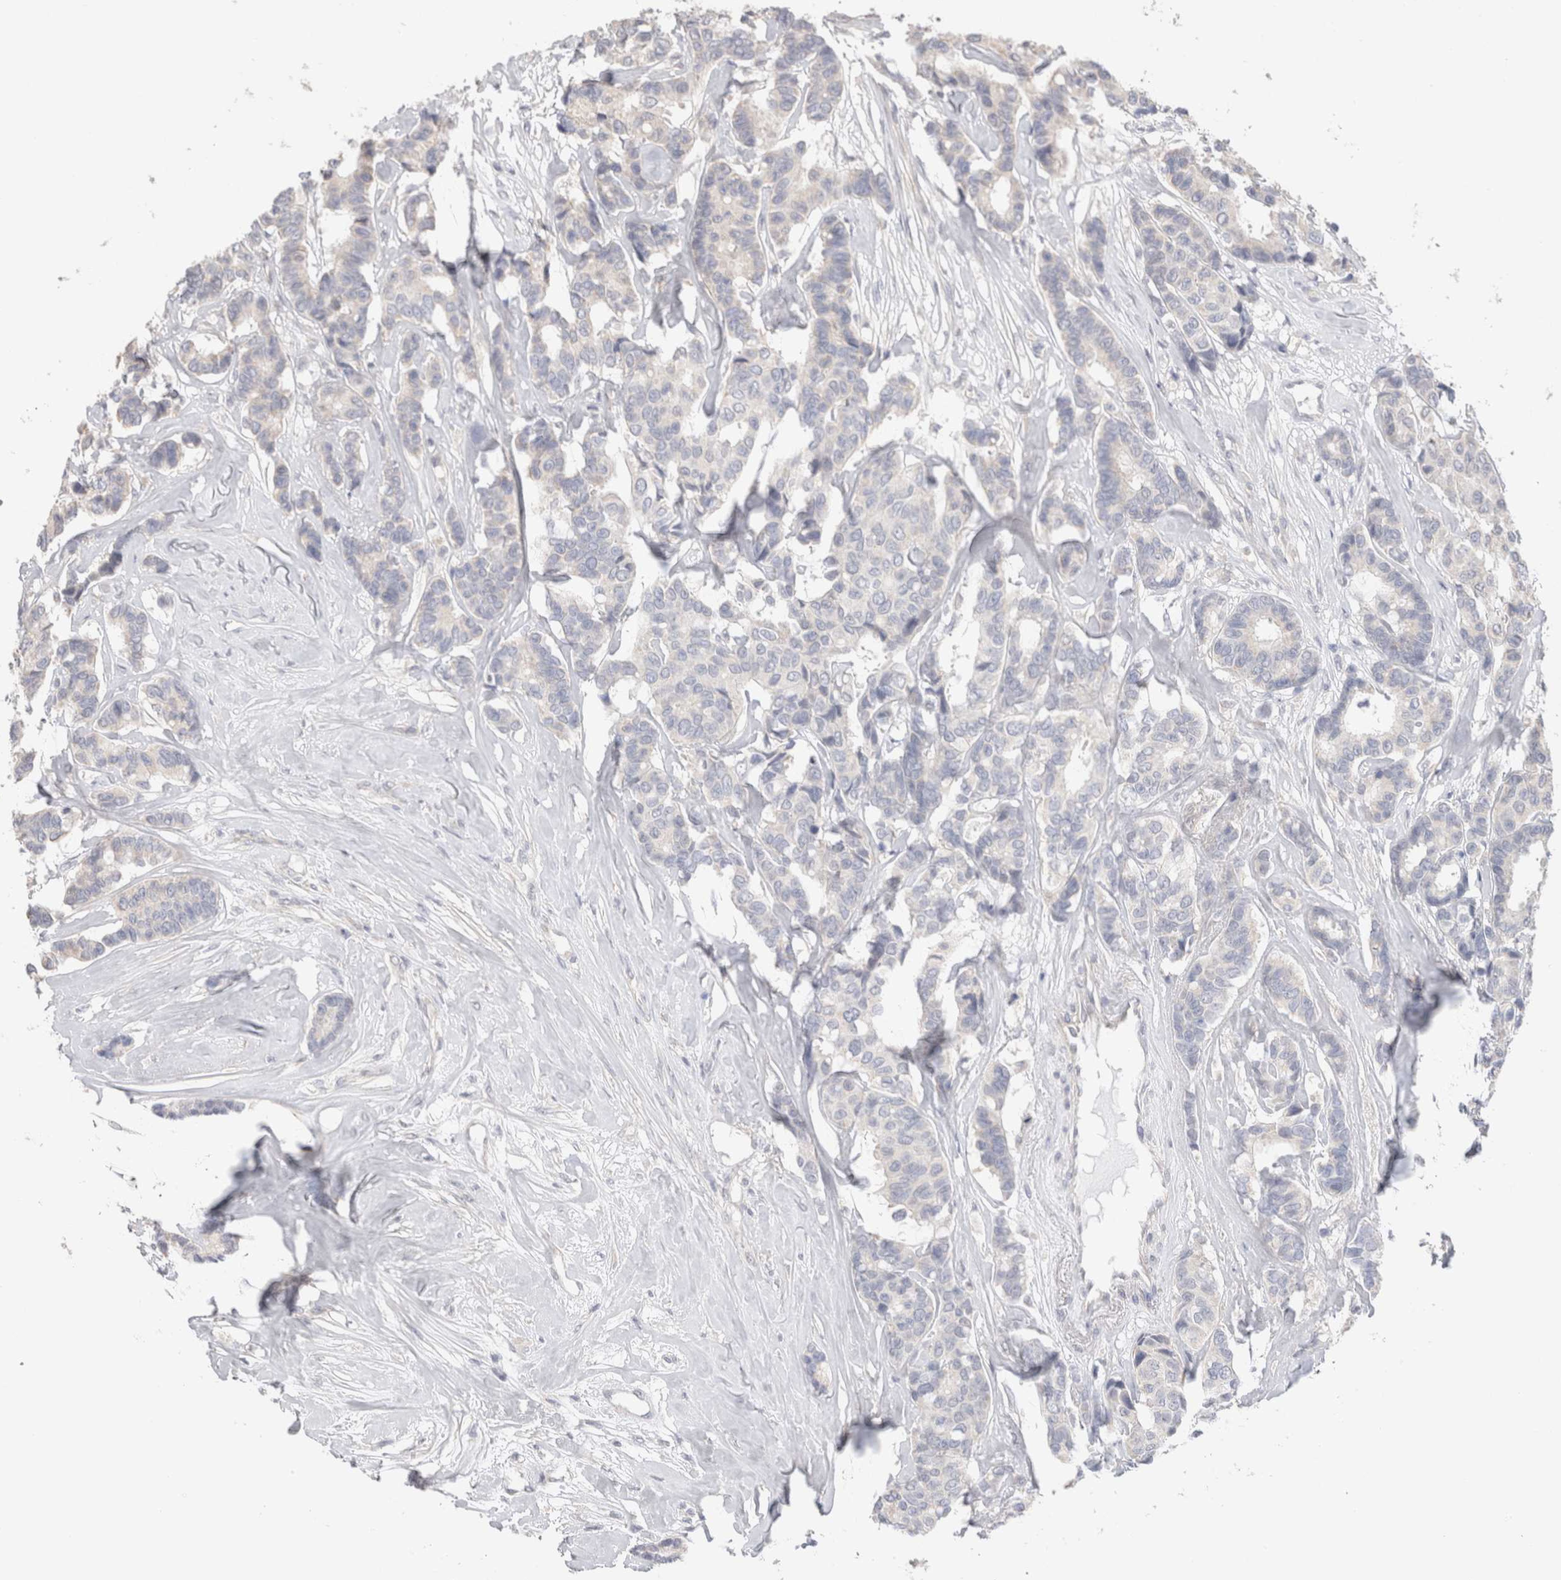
{"staining": {"intensity": "negative", "quantity": "none", "location": "none"}, "tissue": "breast cancer", "cell_type": "Tumor cells", "image_type": "cancer", "snomed": [{"axis": "morphology", "description": "Duct carcinoma"}, {"axis": "topography", "description": "Breast"}], "caption": "Immunohistochemistry (IHC) of breast infiltrating ductal carcinoma exhibits no staining in tumor cells.", "gene": "DMD", "patient": {"sex": "female", "age": 87}}